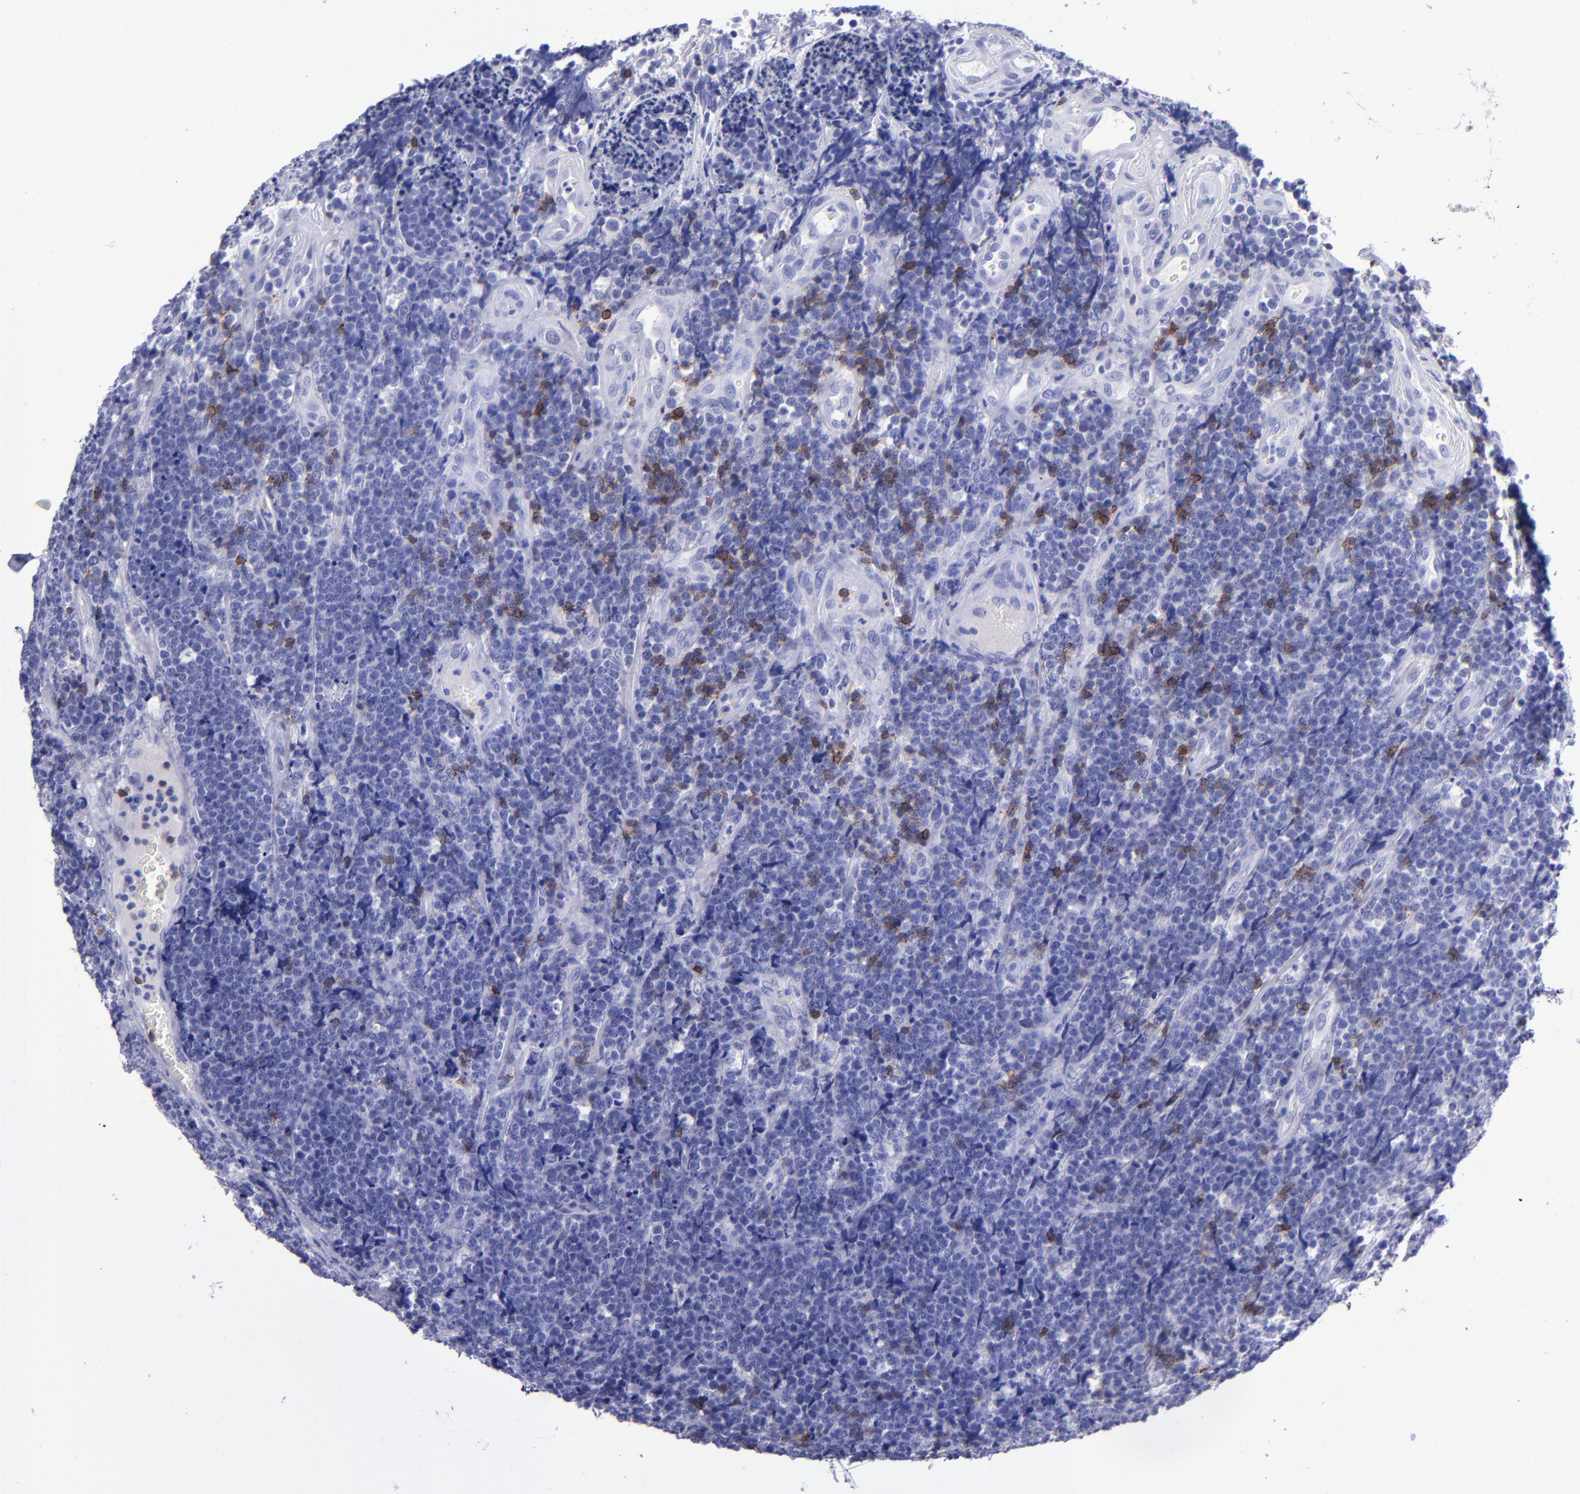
{"staining": {"intensity": "negative", "quantity": "none", "location": "none"}, "tissue": "lymphoma", "cell_type": "Tumor cells", "image_type": "cancer", "snomed": [{"axis": "morphology", "description": "Malignant lymphoma, non-Hodgkin's type, High grade"}, {"axis": "topography", "description": "Small intestine"}, {"axis": "topography", "description": "Colon"}], "caption": "Photomicrograph shows no significant protein positivity in tumor cells of lymphoma.", "gene": "CD6", "patient": {"sex": "male", "age": 8}}